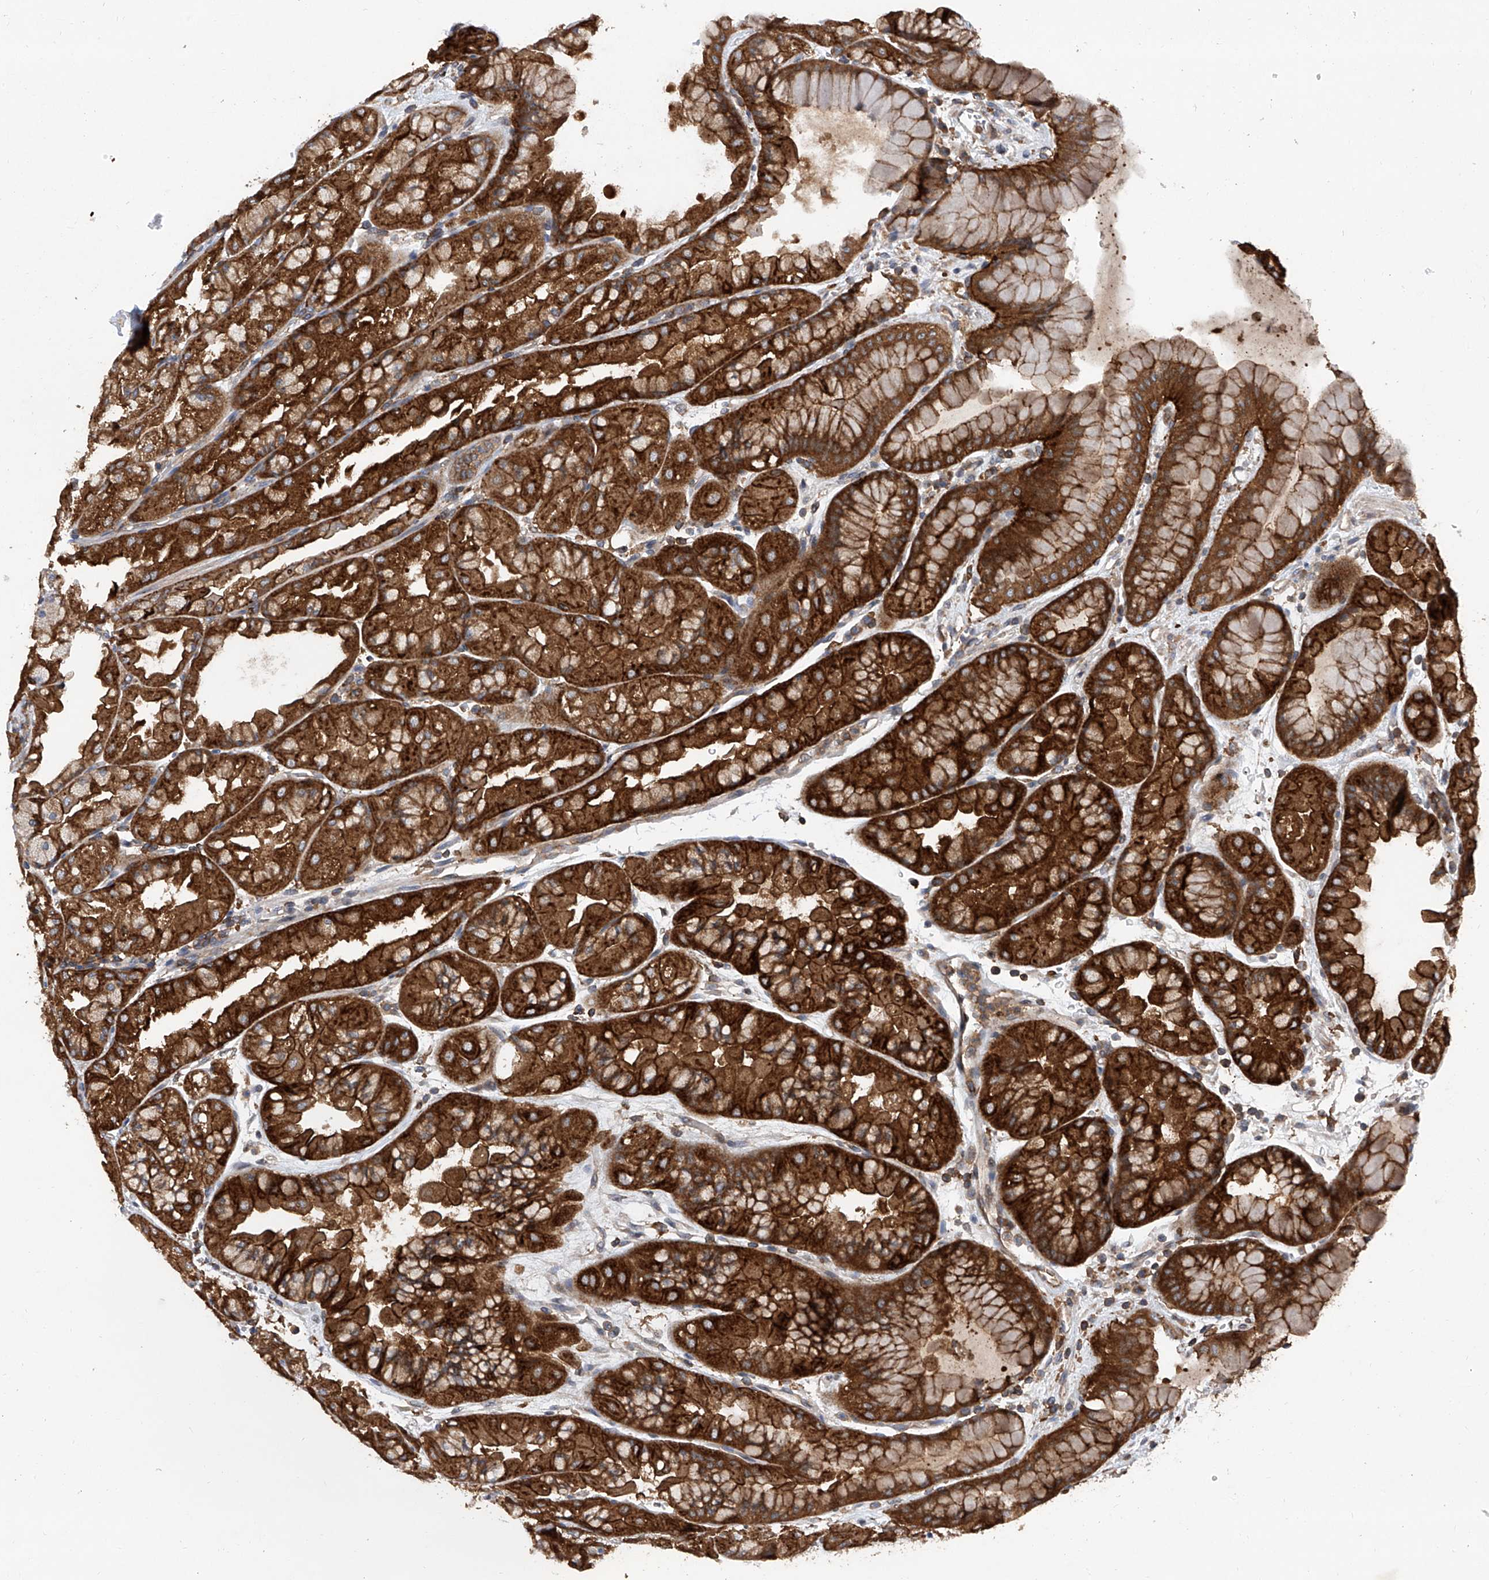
{"staining": {"intensity": "strong", "quantity": ">75%", "location": "cytoplasmic/membranous"}, "tissue": "stomach", "cell_type": "Glandular cells", "image_type": "normal", "snomed": [{"axis": "morphology", "description": "Normal tissue, NOS"}, {"axis": "topography", "description": "Stomach, upper"}], "caption": "High-magnification brightfield microscopy of unremarkable stomach stained with DAB (brown) and counterstained with hematoxylin (blue). glandular cells exhibit strong cytoplasmic/membranous staining is present in approximately>75% of cells.", "gene": "SMAP1", "patient": {"sex": "male", "age": 47}}